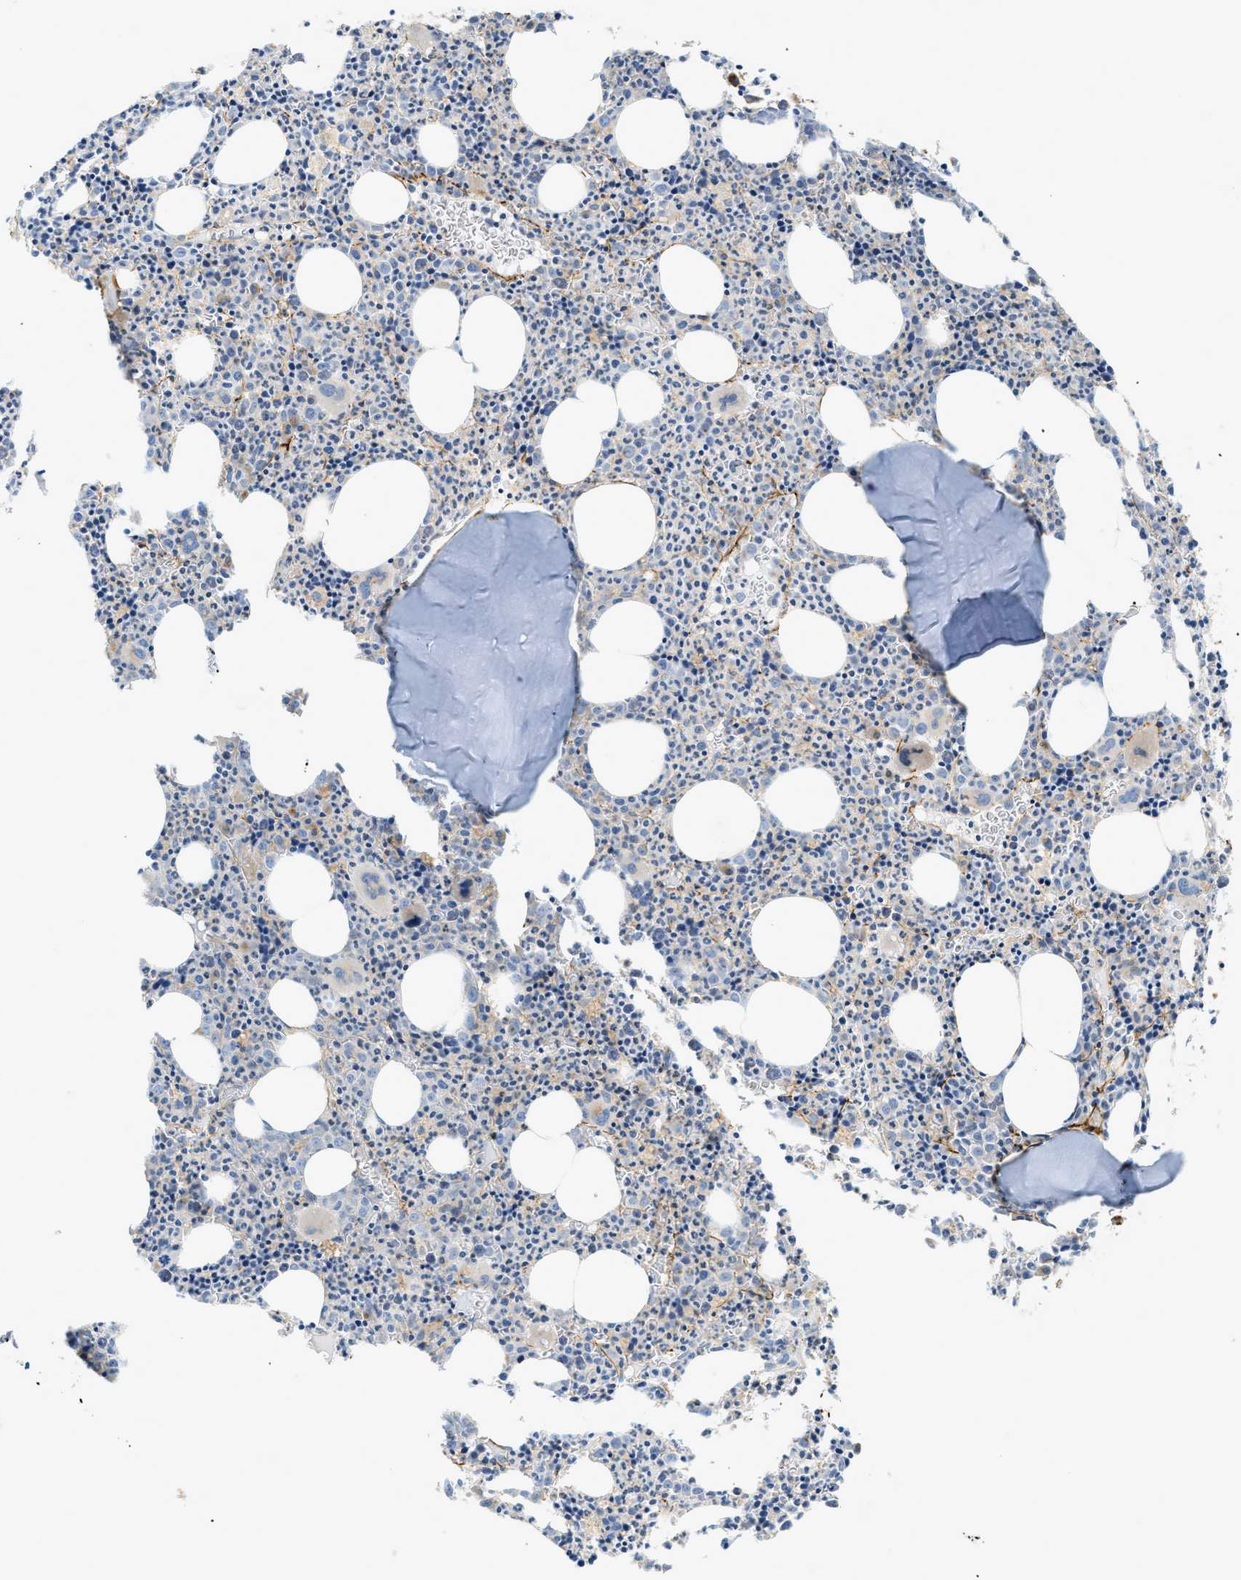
{"staining": {"intensity": "moderate", "quantity": "25%-75%", "location": "cytoplasmic/membranous"}, "tissue": "bone marrow", "cell_type": "Hematopoietic cells", "image_type": "normal", "snomed": [{"axis": "morphology", "description": "Normal tissue, NOS"}, {"axis": "morphology", "description": "Inflammation, NOS"}, {"axis": "topography", "description": "Bone marrow"}], "caption": "Hematopoietic cells show medium levels of moderate cytoplasmic/membranous expression in about 25%-75% of cells in unremarkable human bone marrow. Using DAB (3,3'-diaminobenzidine) (brown) and hematoxylin (blue) stains, captured at high magnification using brightfield microscopy.", "gene": "LMBRD1", "patient": {"sex": "male", "age": 31}}